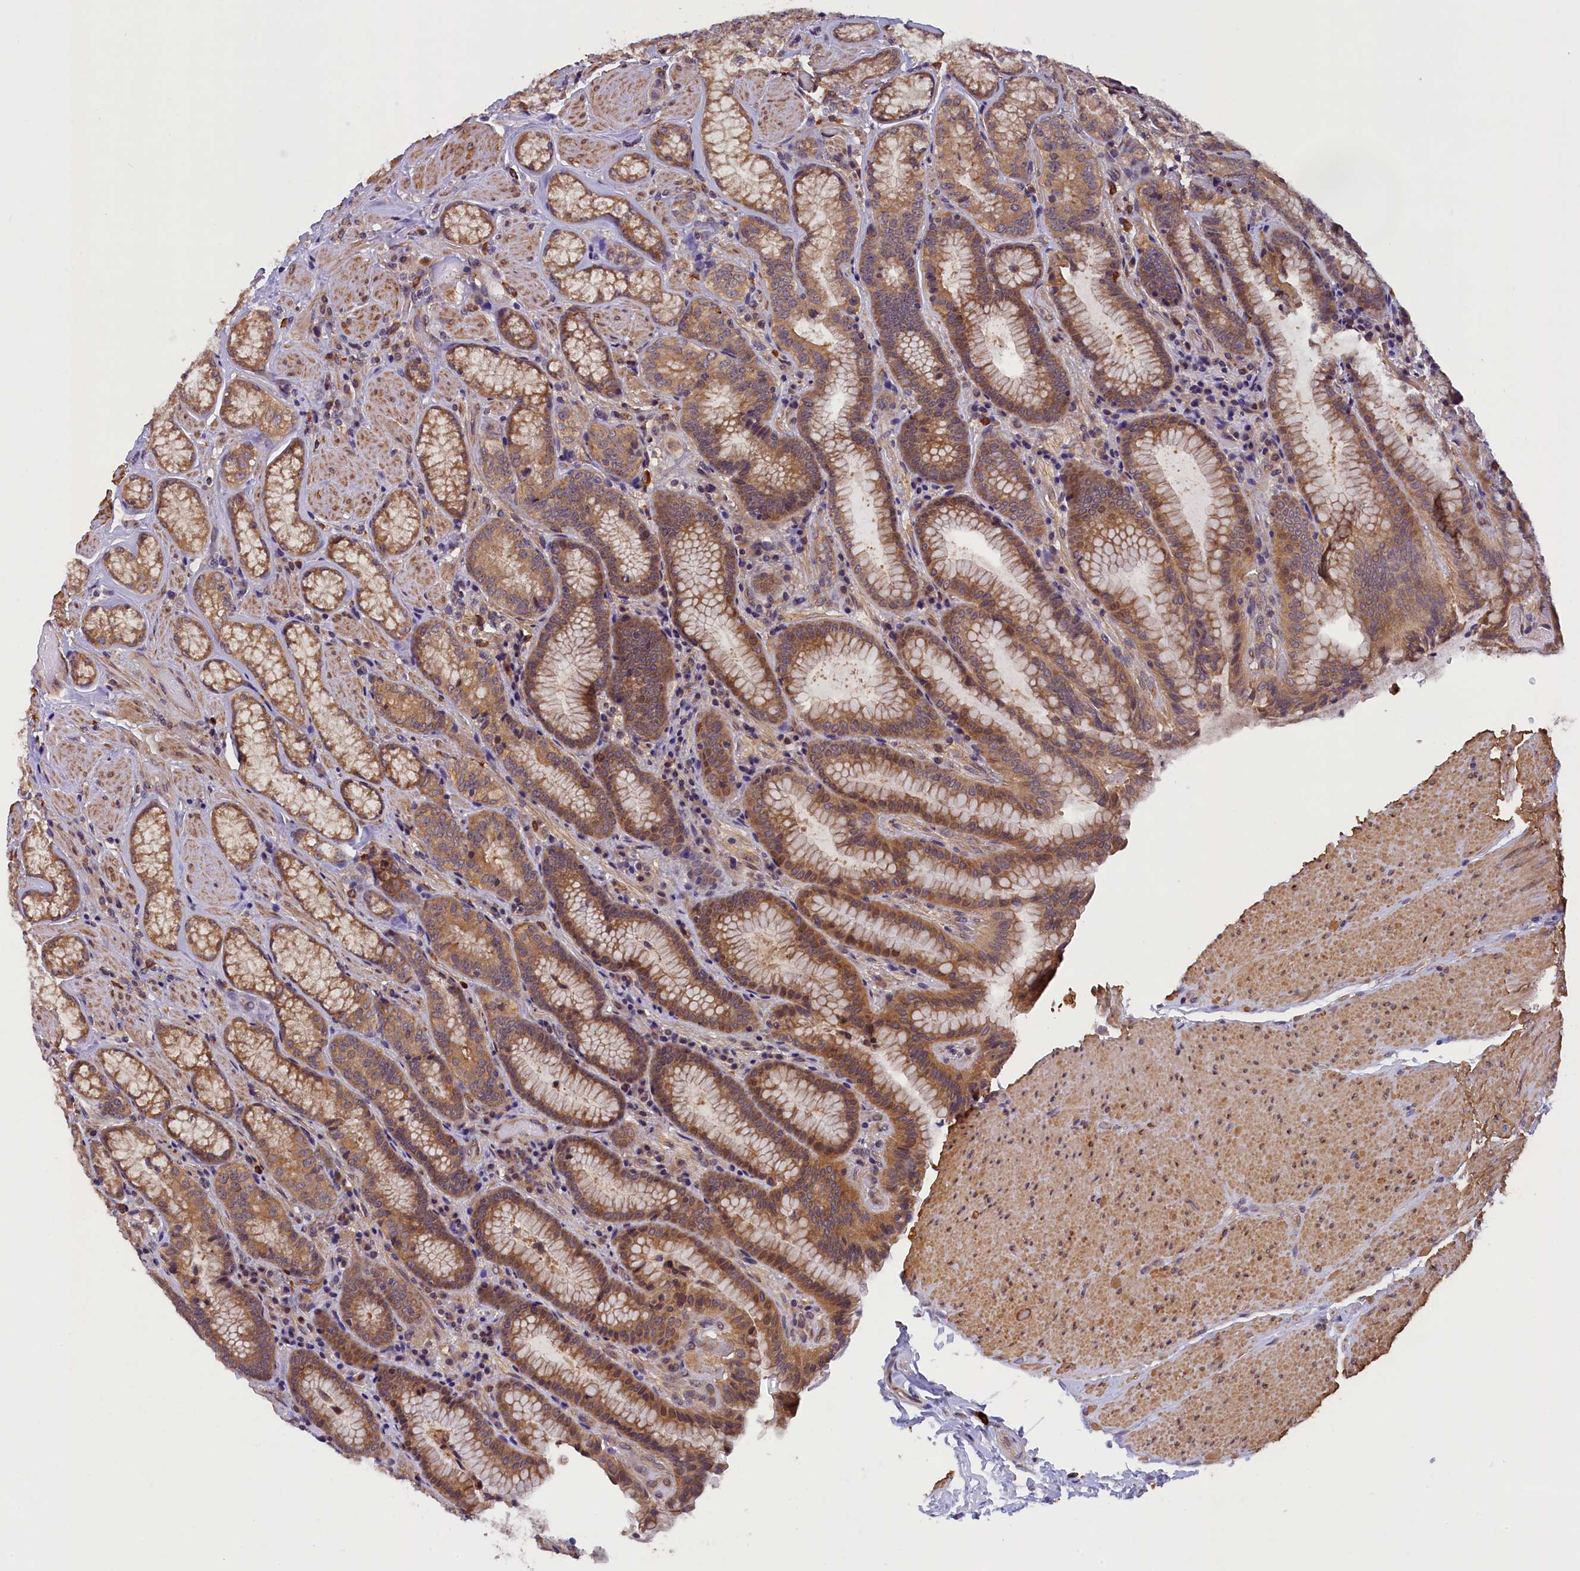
{"staining": {"intensity": "moderate", "quantity": ">75%", "location": "cytoplasmic/membranous"}, "tissue": "stomach", "cell_type": "Glandular cells", "image_type": "normal", "snomed": [{"axis": "morphology", "description": "Normal tissue, NOS"}, {"axis": "topography", "description": "Stomach, upper"}, {"axis": "topography", "description": "Stomach, lower"}], "caption": "Immunohistochemistry micrograph of benign stomach: human stomach stained using IHC displays medium levels of moderate protein expression localized specifically in the cytoplasmic/membranous of glandular cells, appearing as a cytoplasmic/membranous brown color.", "gene": "CCDC9B", "patient": {"sex": "female", "age": 76}}